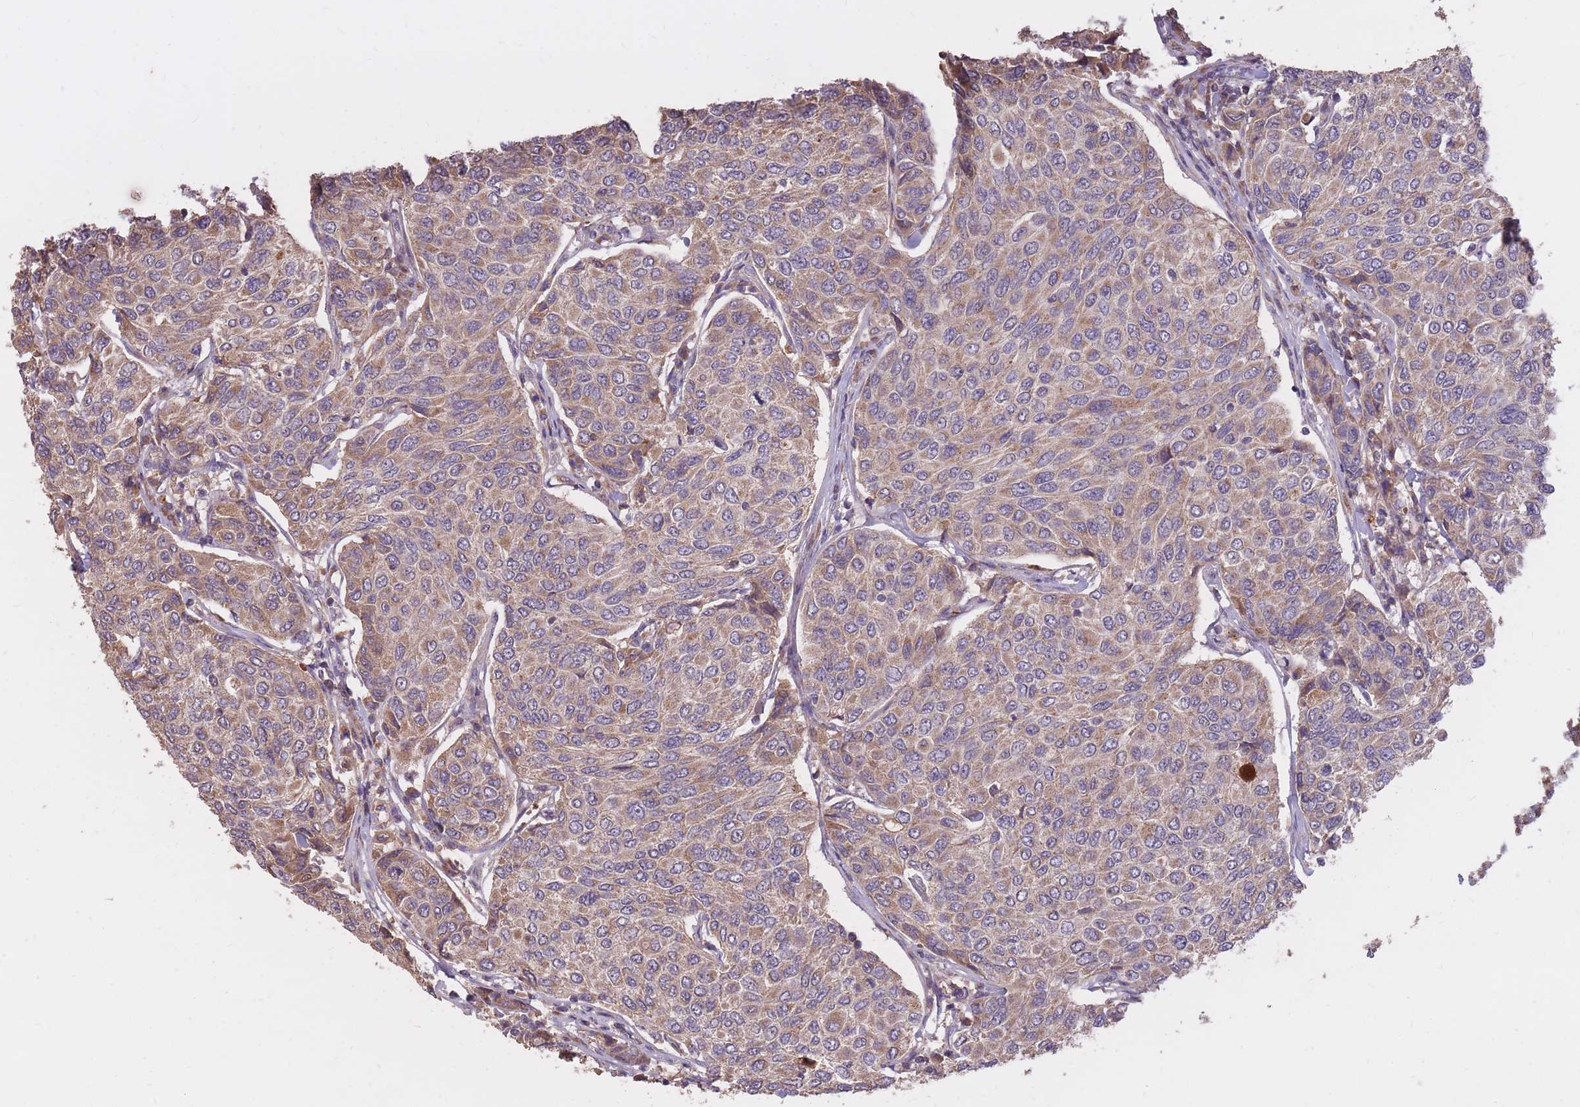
{"staining": {"intensity": "moderate", "quantity": ">75%", "location": "cytoplasmic/membranous"}, "tissue": "breast cancer", "cell_type": "Tumor cells", "image_type": "cancer", "snomed": [{"axis": "morphology", "description": "Duct carcinoma"}, {"axis": "topography", "description": "Breast"}], "caption": "Breast cancer tissue displays moderate cytoplasmic/membranous expression in approximately >75% of tumor cells, visualized by immunohistochemistry. The protein is shown in brown color, while the nuclei are stained blue.", "gene": "IGF2BP2", "patient": {"sex": "female", "age": 55}}